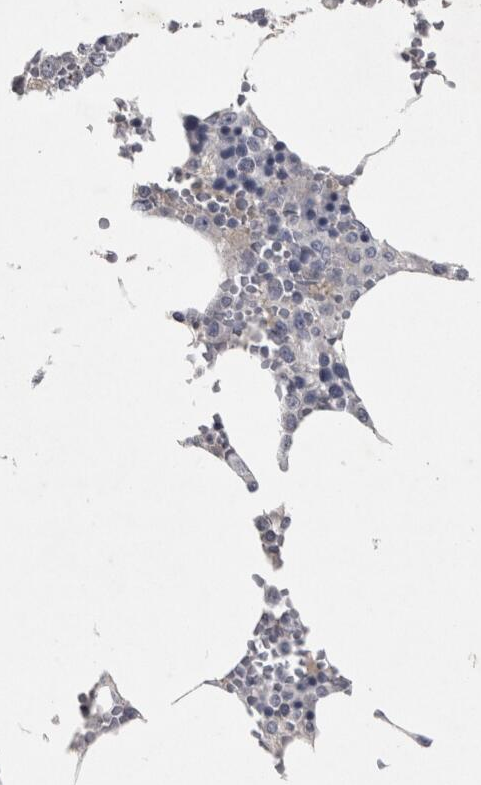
{"staining": {"intensity": "negative", "quantity": "none", "location": "none"}, "tissue": "bone marrow", "cell_type": "Hematopoietic cells", "image_type": "normal", "snomed": [{"axis": "morphology", "description": "Normal tissue, NOS"}, {"axis": "topography", "description": "Bone marrow"}], "caption": "Protein analysis of benign bone marrow exhibits no significant staining in hematopoietic cells.", "gene": "ENPP7", "patient": {"sex": "male", "age": 70}}